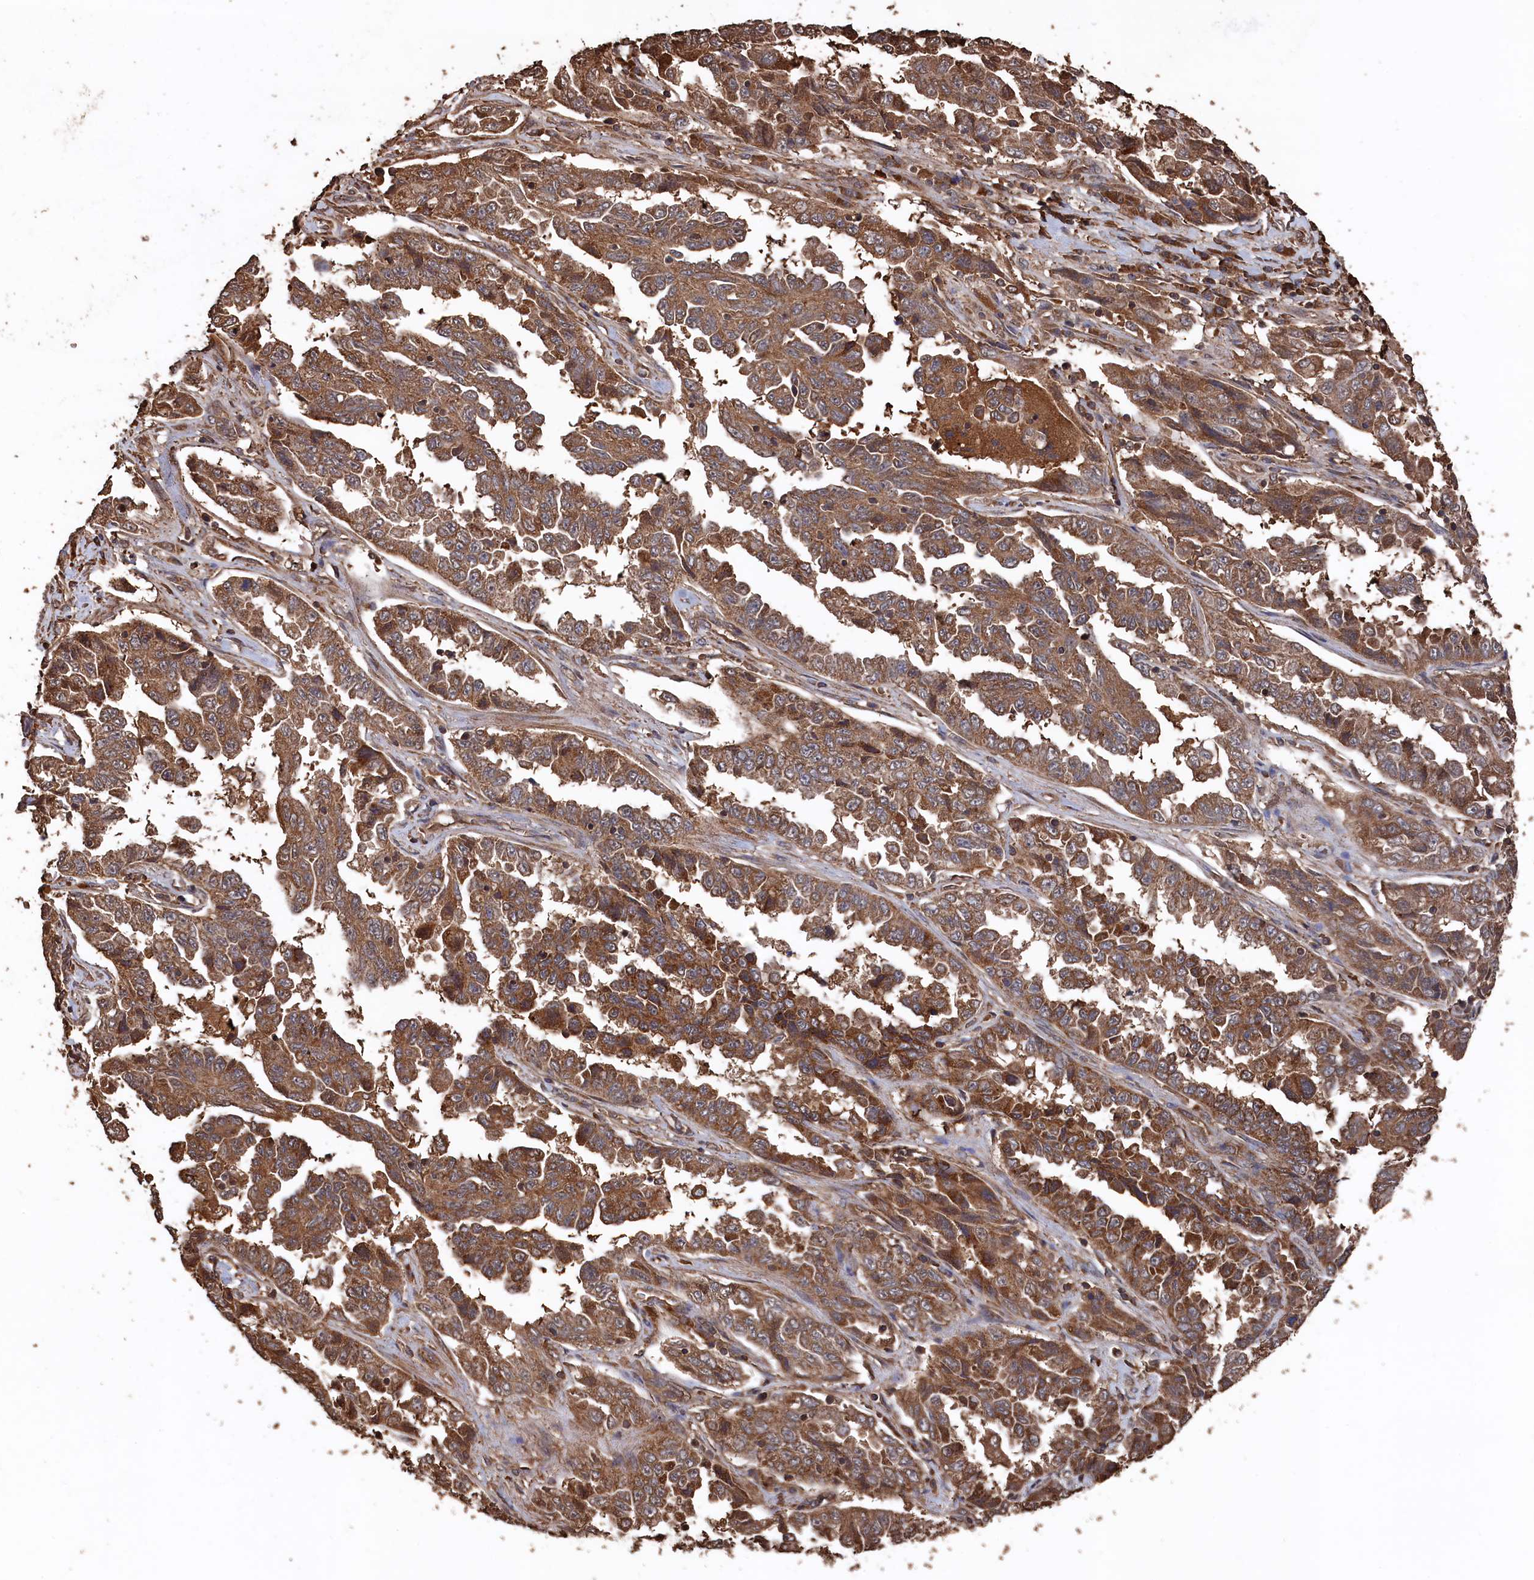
{"staining": {"intensity": "strong", "quantity": ">75%", "location": "cytoplasmic/membranous"}, "tissue": "lung cancer", "cell_type": "Tumor cells", "image_type": "cancer", "snomed": [{"axis": "morphology", "description": "Adenocarcinoma, NOS"}, {"axis": "topography", "description": "Lung"}], "caption": "Protein analysis of lung adenocarcinoma tissue reveals strong cytoplasmic/membranous positivity in approximately >75% of tumor cells.", "gene": "SNX33", "patient": {"sex": "female", "age": 51}}